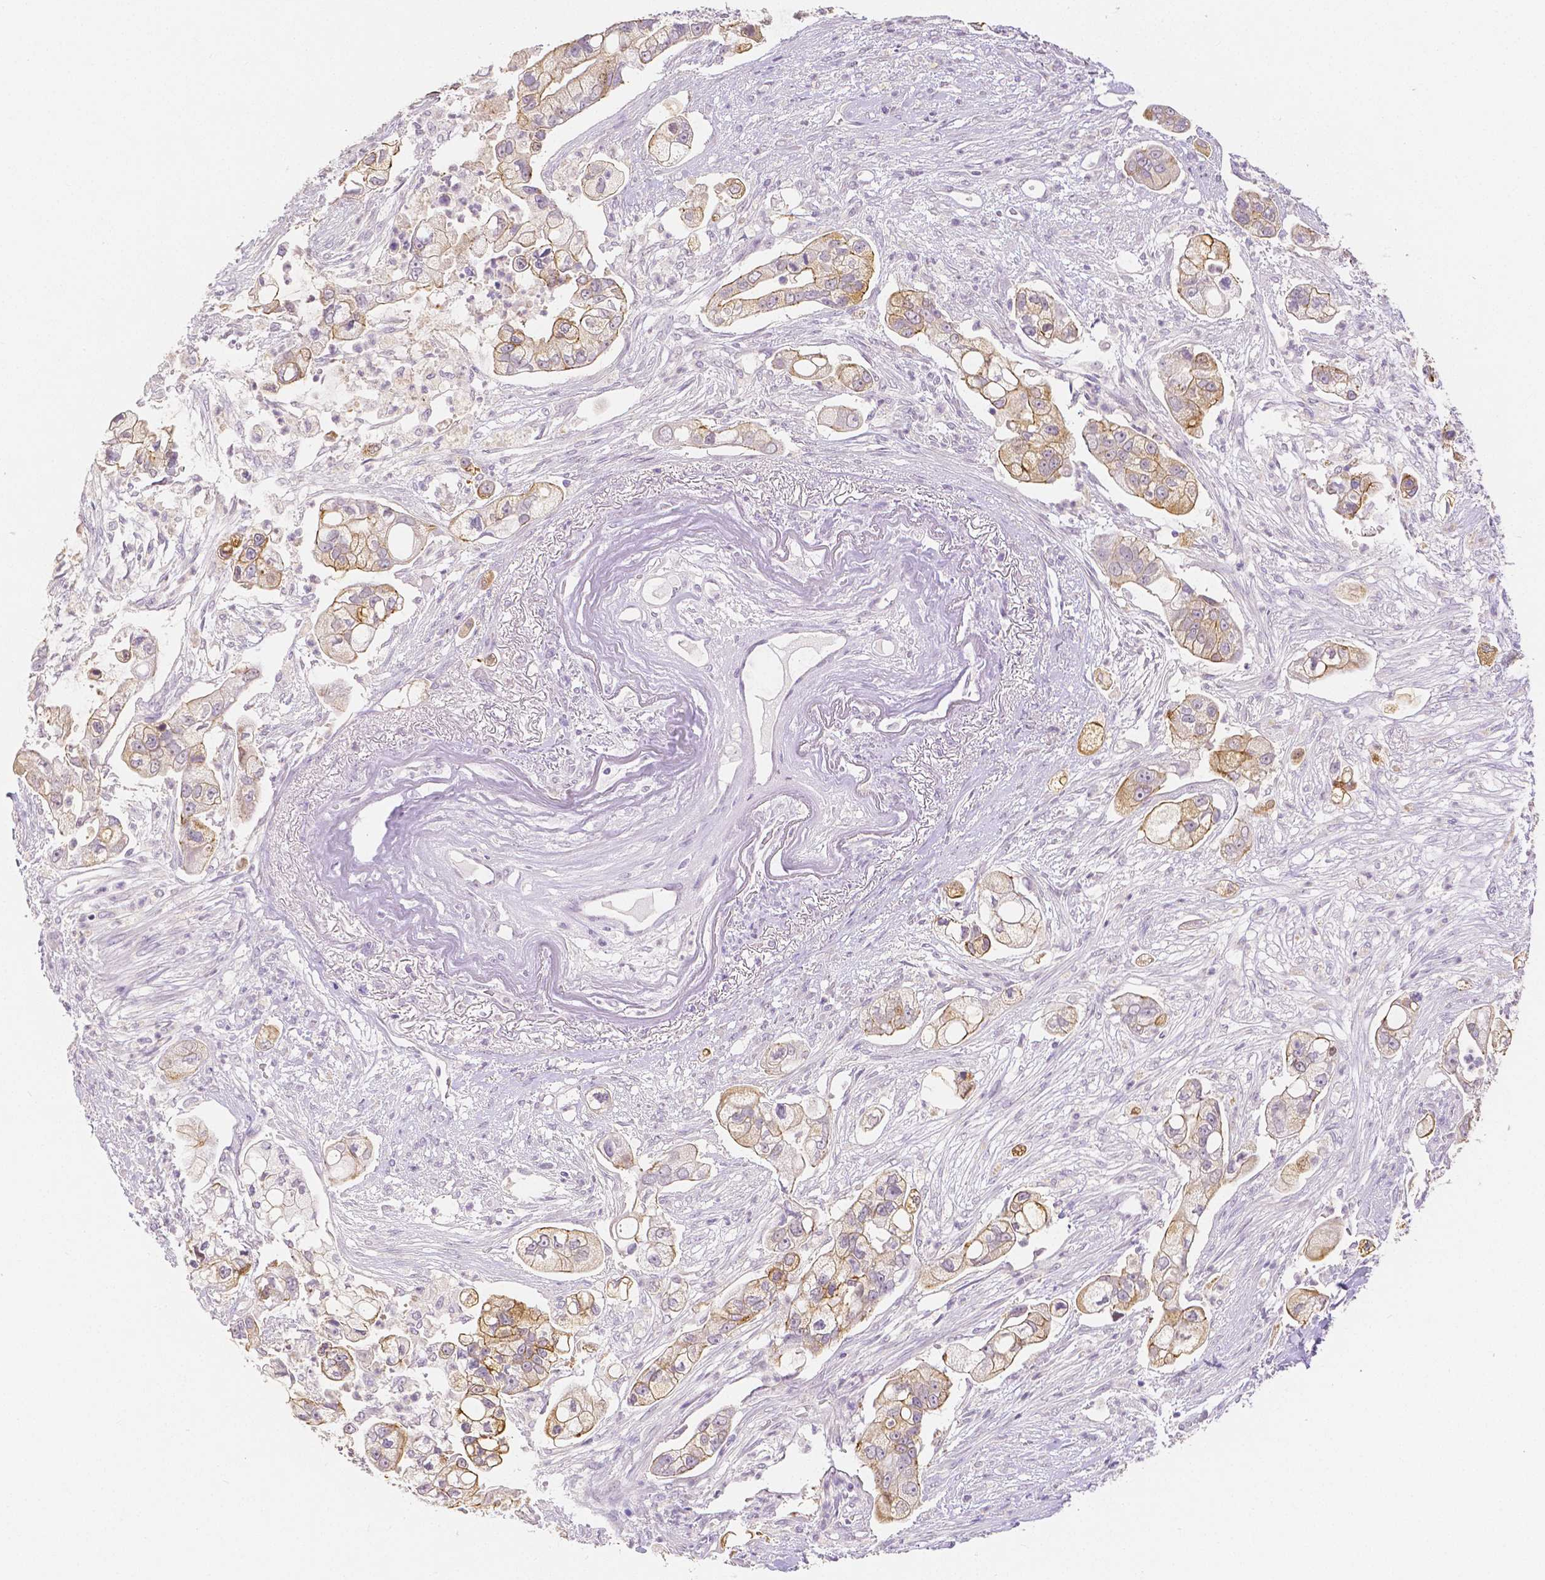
{"staining": {"intensity": "moderate", "quantity": ">75%", "location": "cytoplasmic/membranous"}, "tissue": "pancreatic cancer", "cell_type": "Tumor cells", "image_type": "cancer", "snomed": [{"axis": "morphology", "description": "Adenocarcinoma, NOS"}, {"axis": "topography", "description": "Pancreas"}], "caption": "Protein staining of pancreatic cancer (adenocarcinoma) tissue reveals moderate cytoplasmic/membranous positivity in approximately >75% of tumor cells. (DAB IHC with brightfield microscopy, high magnification).", "gene": "OCLN", "patient": {"sex": "female", "age": 69}}